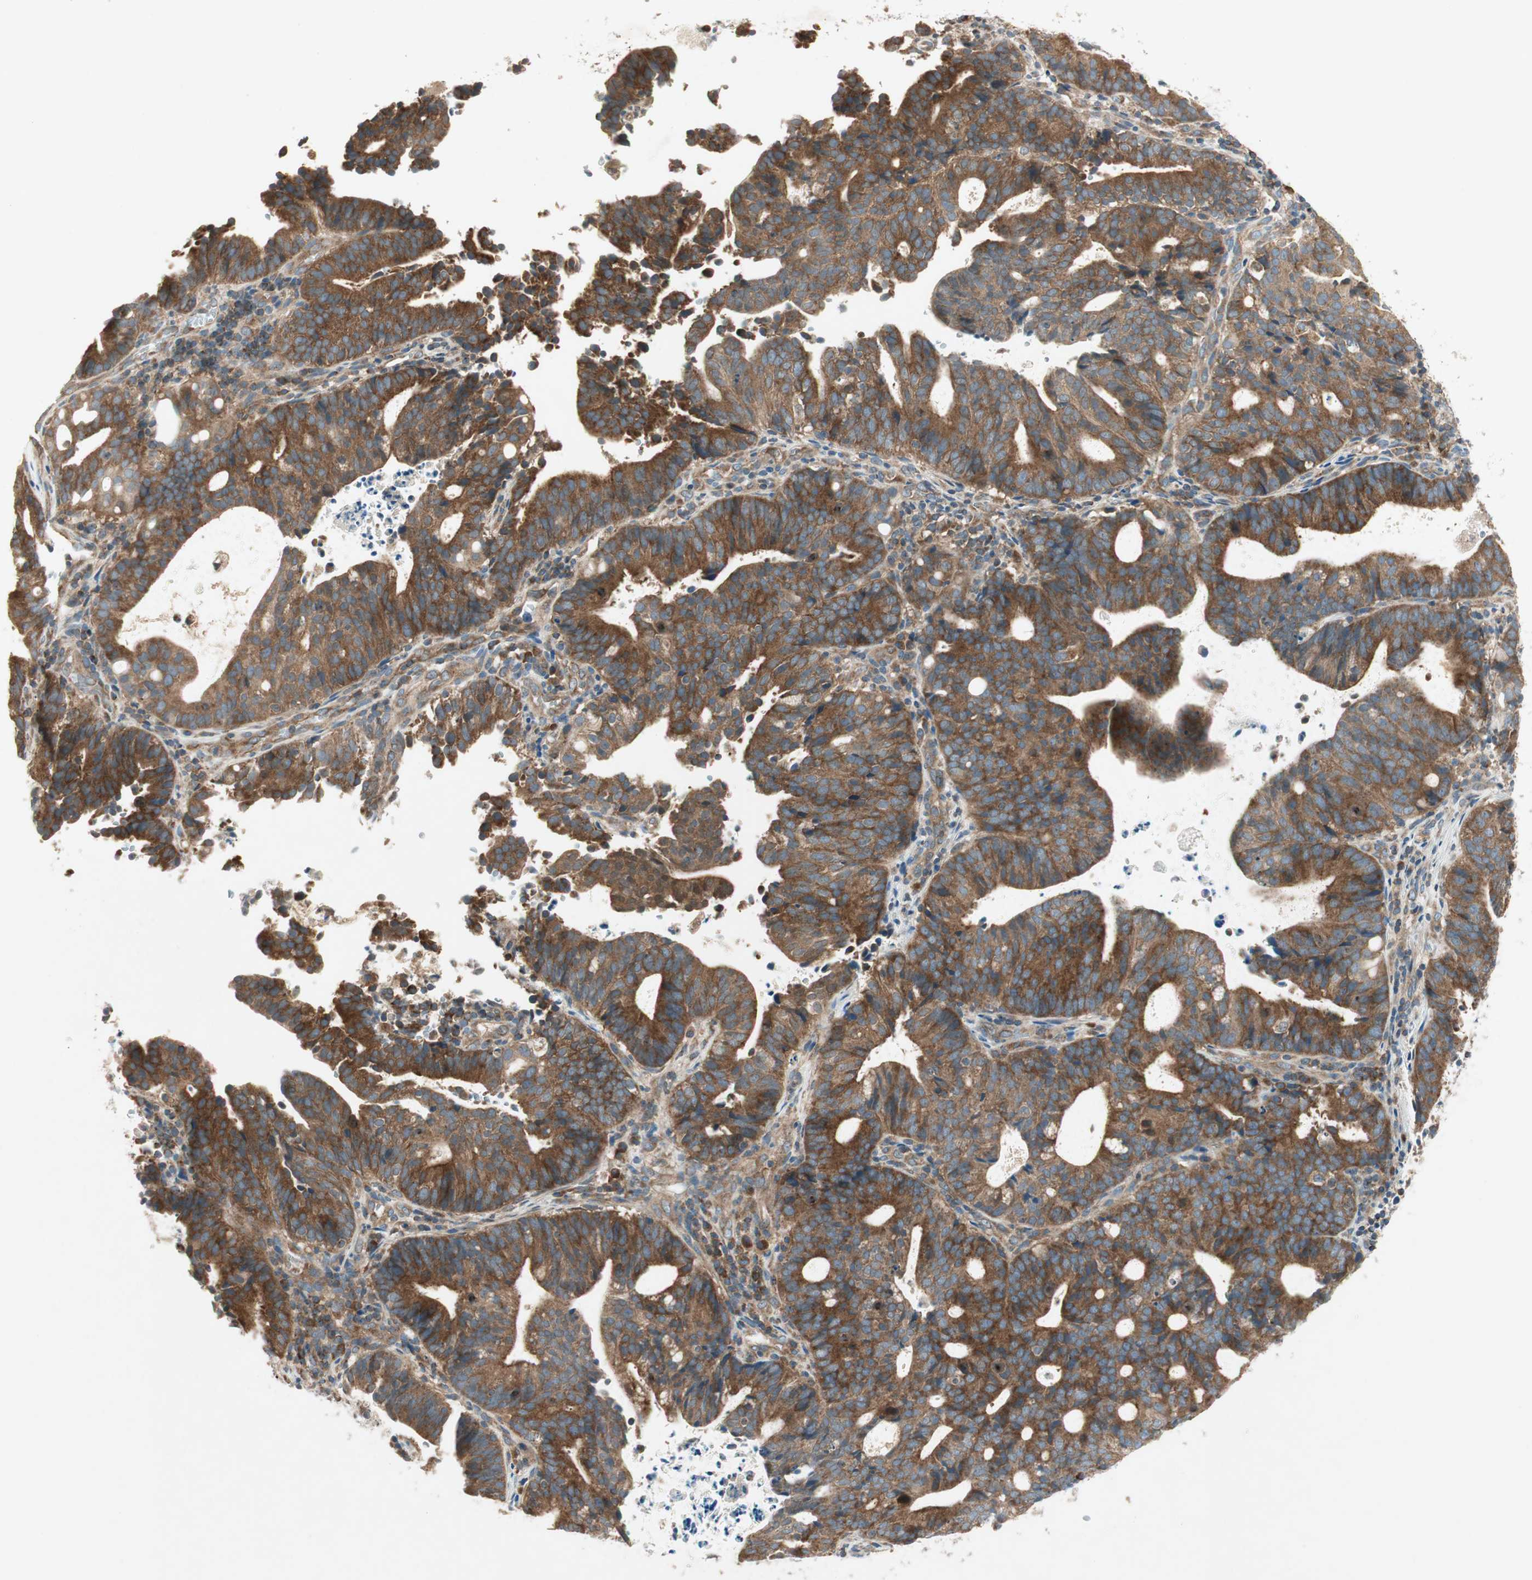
{"staining": {"intensity": "strong", "quantity": ">75%", "location": "cytoplasmic/membranous"}, "tissue": "endometrial cancer", "cell_type": "Tumor cells", "image_type": "cancer", "snomed": [{"axis": "morphology", "description": "Adenocarcinoma, NOS"}, {"axis": "topography", "description": "Uterus"}], "caption": "Adenocarcinoma (endometrial) stained for a protein (brown) reveals strong cytoplasmic/membranous positive expression in approximately >75% of tumor cells.", "gene": "CHADL", "patient": {"sex": "female", "age": 83}}